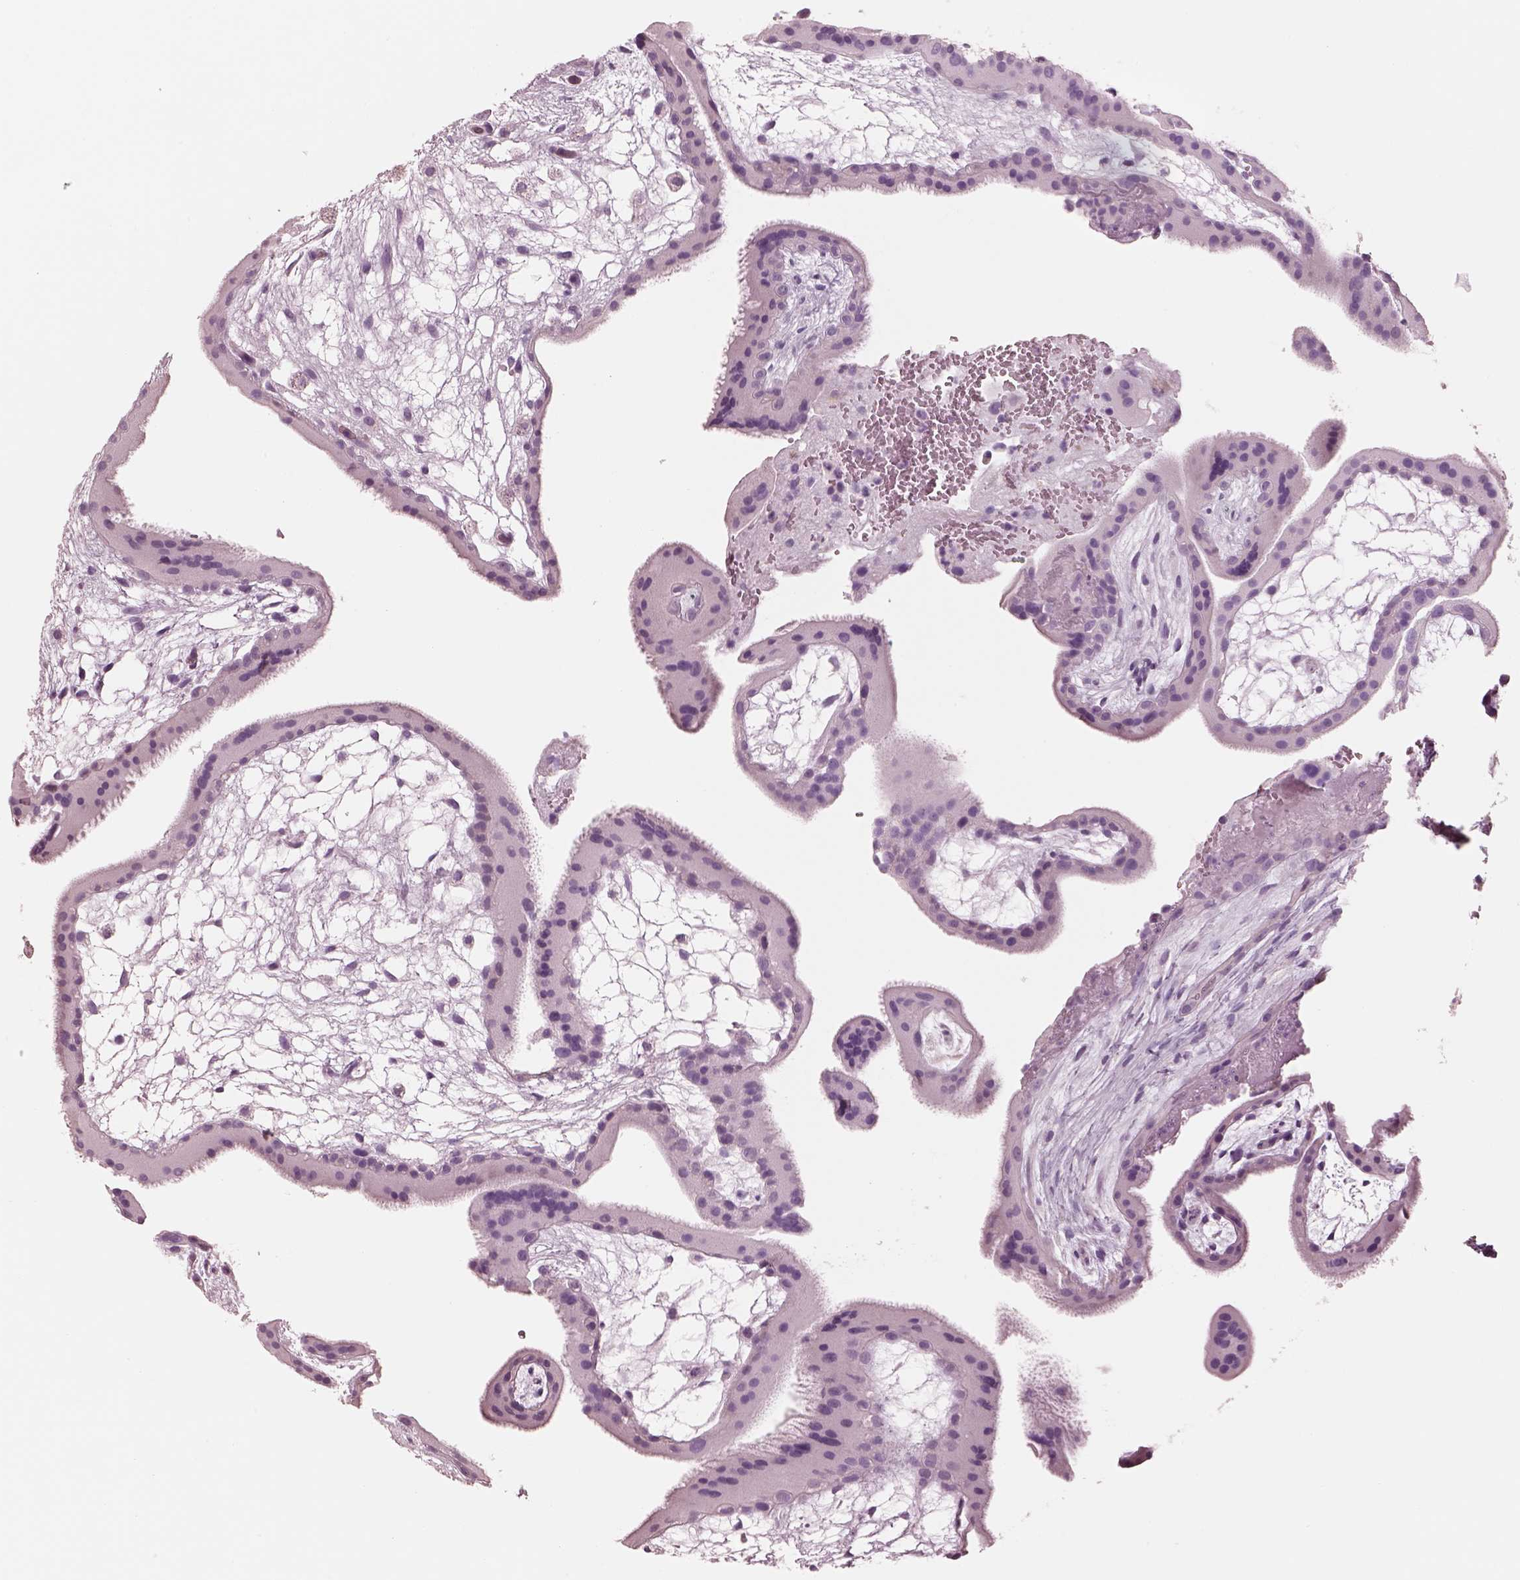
{"staining": {"intensity": "negative", "quantity": "none", "location": "none"}, "tissue": "placenta", "cell_type": "Decidual cells", "image_type": "normal", "snomed": [{"axis": "morphology", "description": "Normal tissue, NOS"}, {"axis": "topography", "description": "Placenta"}], "caption": "The histopathology image shows no staining of decidual cells in unremarkable placenta.", "gene": "PNOC", "patient": {"sex": "female", "age": 19}}